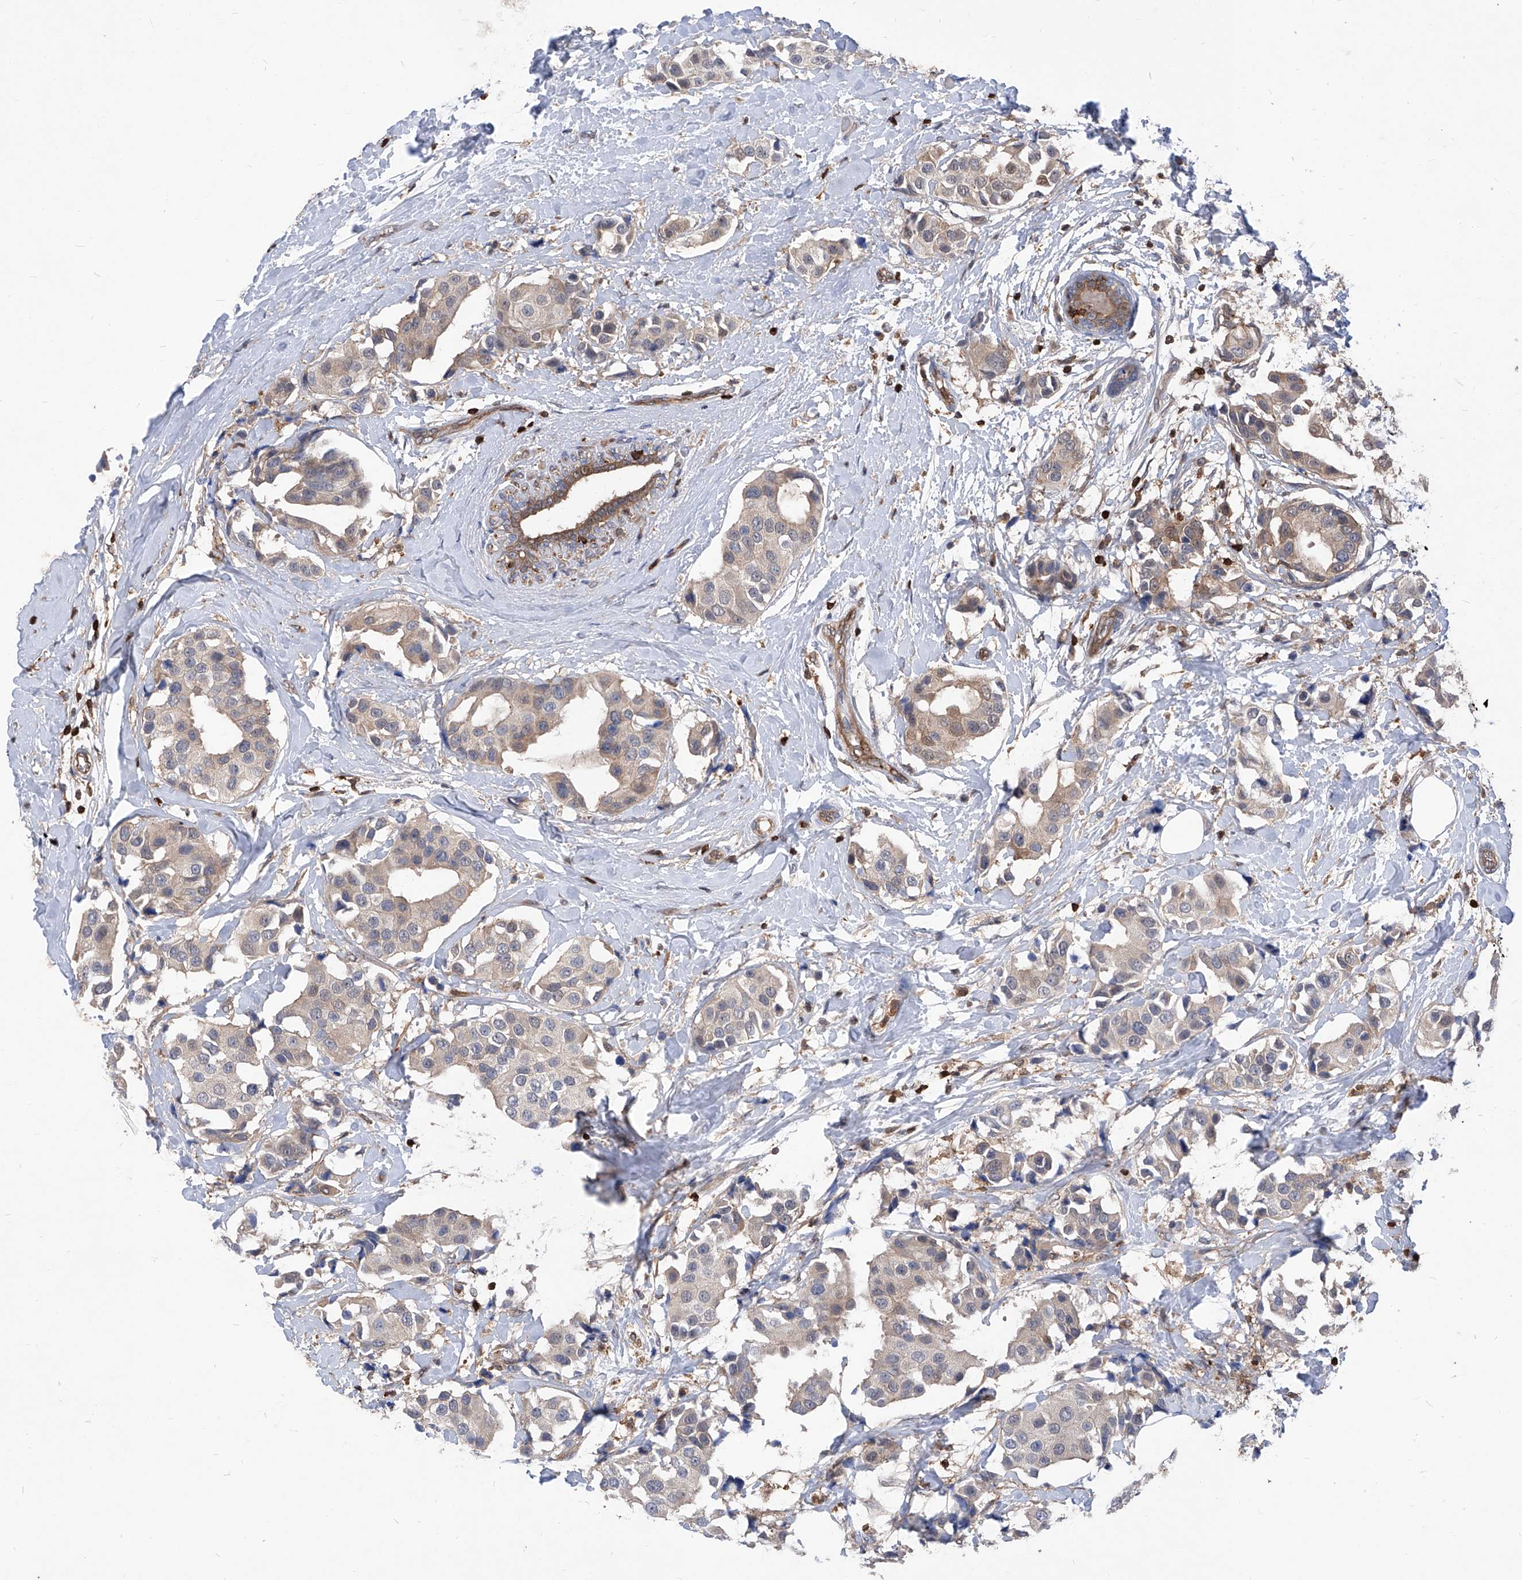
{"staining": {"intensity": "weak", "quantity": "25%-75%", "location": "cytoplasmic/membranous"}, "tissue": "breast cancer", "cell_type": "Tumor cells", "image_type": "cancer", "snomed": [{"axis": "morphology", "description": "Normal tissue, NOS"}, {"axis": "morphology", "description": "Duct carcinoma"}, {"axis": "topography", "description": "Breast"}], "caption": "Infiltrating ductal carcinoma (breast) tissue demonstrates weak cytoplasmic/membranous positivity in approximately 25%-75% of tumor cells, visualized by immunohistochemistry. (IHC, brightfield microscopy, high magnification).", "gene": "ABRACL", "patient": {"sex": "female", "age": 39}}